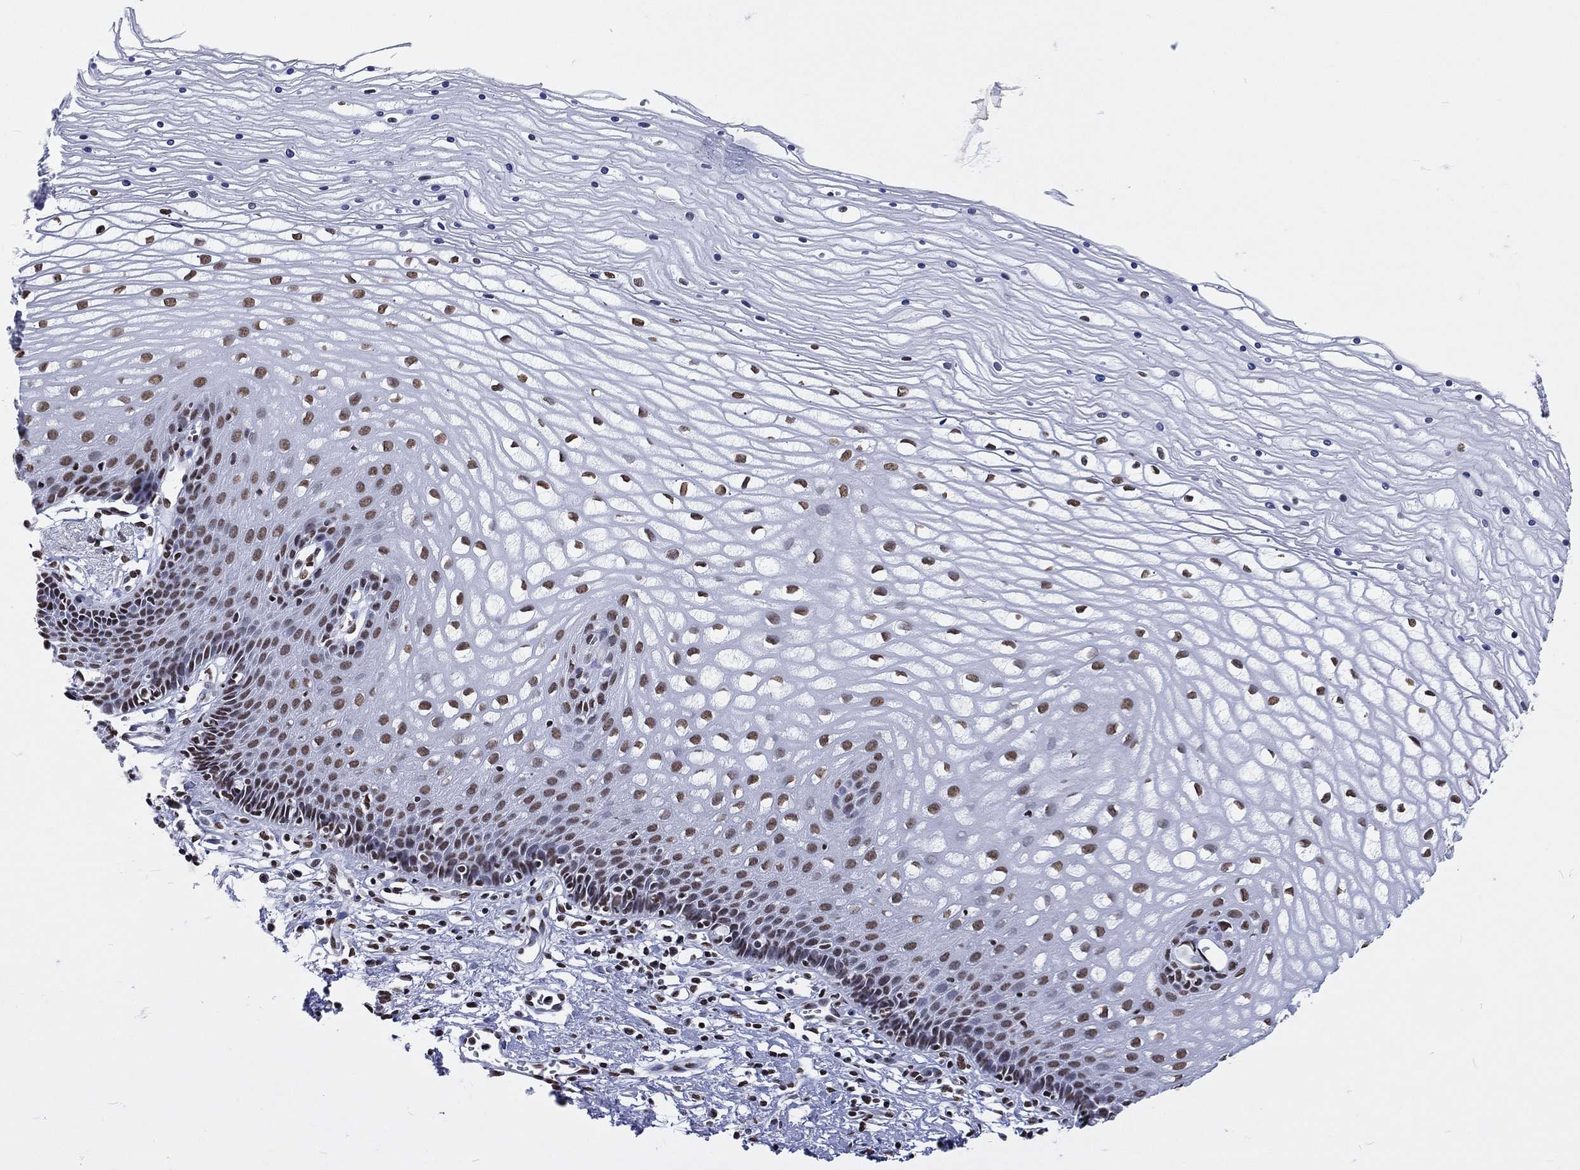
{"staining": {"intensity": "moderate", "quantity": ">75%", "location": "nuclear"}, "tissue": "cervix", "cell_type": "Glandular cells", "image_type": "normal", "snomed": [{"axis": "morphology", "description": "Normal tissue, NOS"}, {"axis": "topography", "description": "Cervix"}], "caption": "A high-resolution photomicrograph shows IHC staining of benign cervix, which displays moderate nuclear expression in approximately >75% of glandular cells. (brown staining indicates protein expression, while blue staining denotes nuclei).", "gene": "RETREG2", "patient": {"sex": "female", "age": 35}}